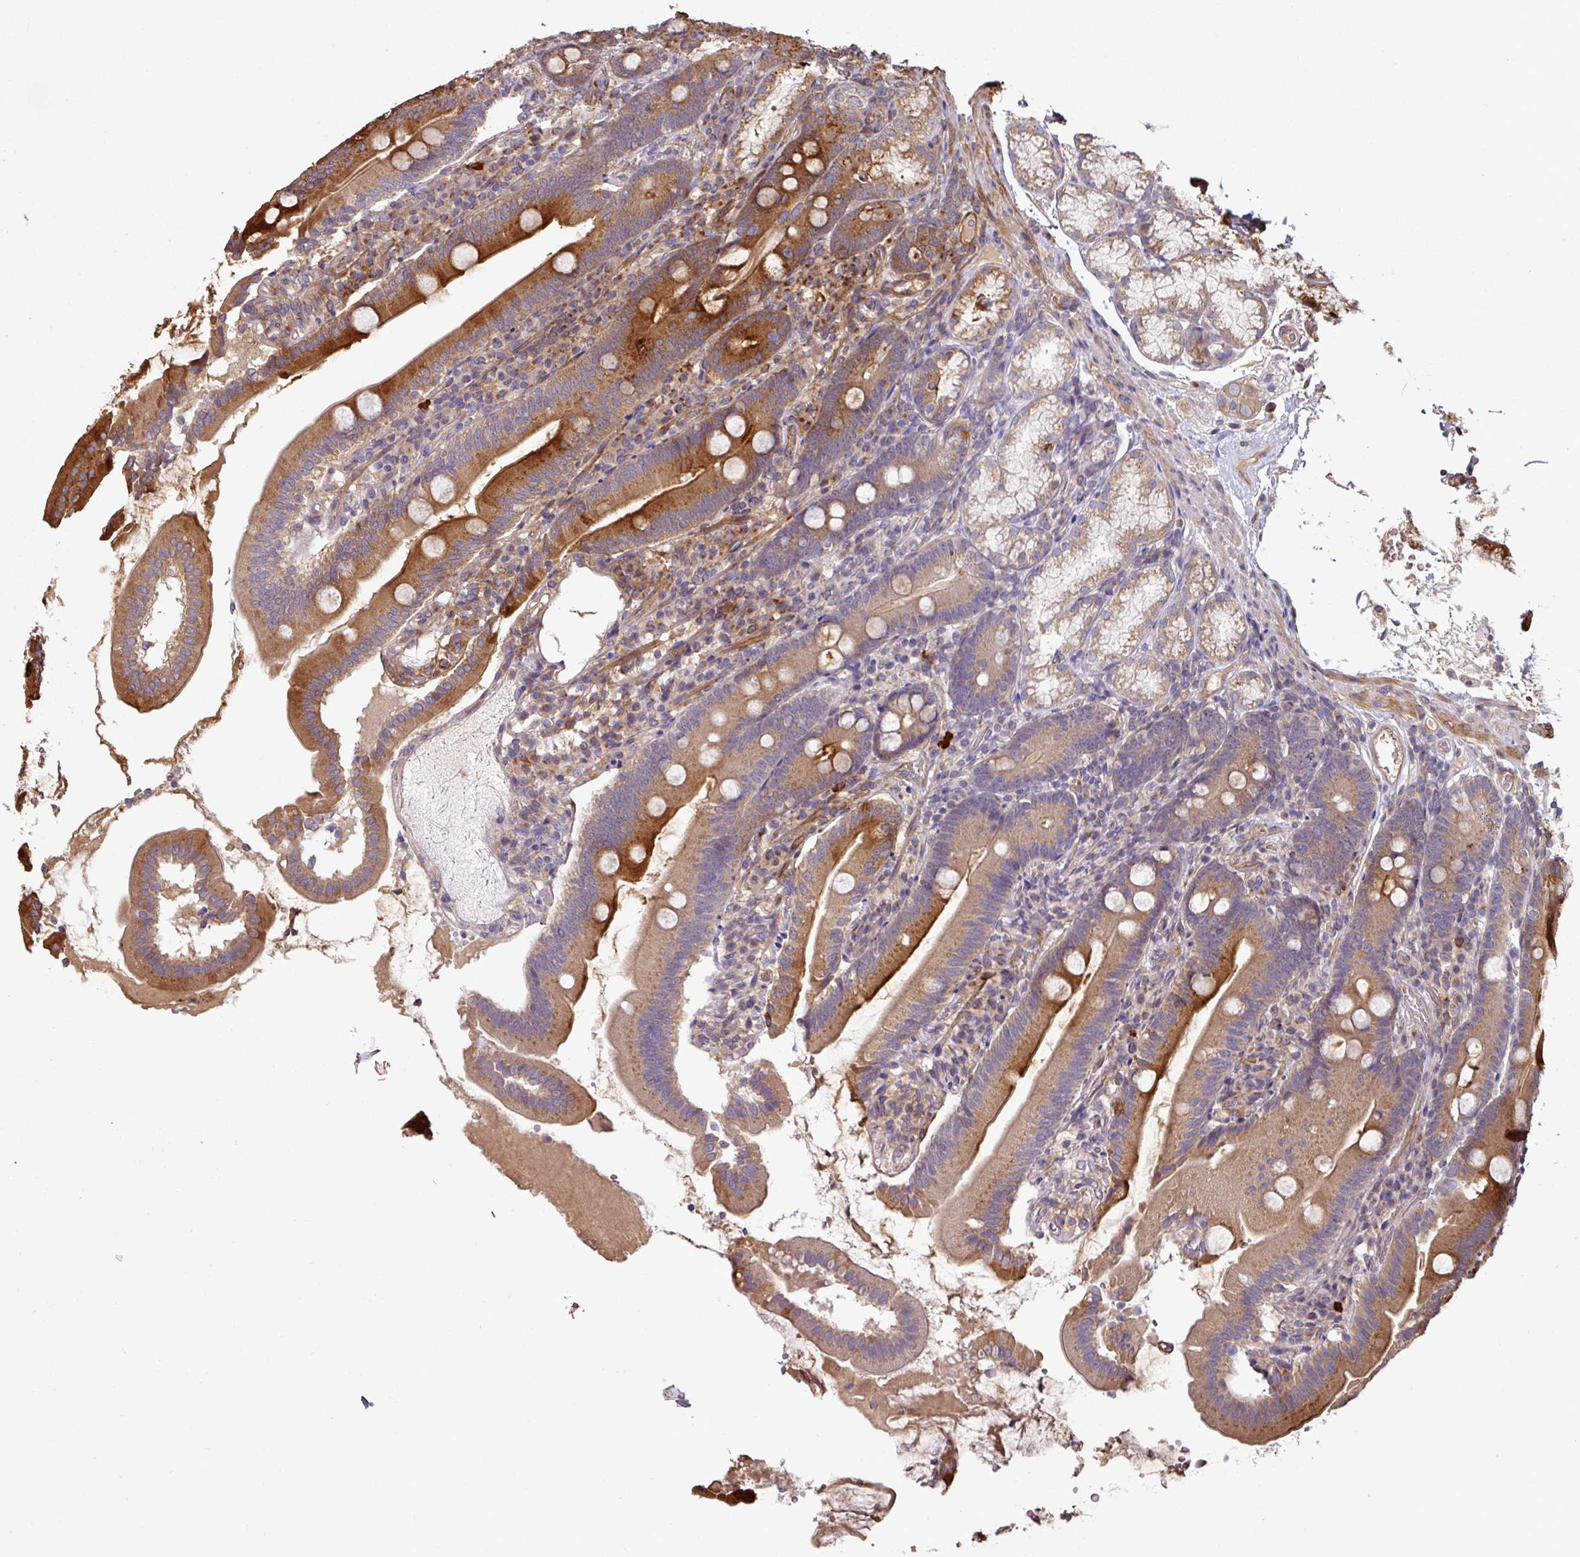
{"staining": {"intensity": "strong", "quantity": ">75%", "location": "cytoplasmic/membranous"}, "tissue": "duodenum", "cell_type": "Glandular cells", "image_type": "normal", "snomed": [{"axis": "morphology", "description": "Normal tissue, NOS"}, {"axis": "topography", "description": "Duodenum"}], "caption": "Duodenum stained with DAB immunohistochemistry demonstrates high levels of strong cytoplasmic/membranous expression in approximately >75% of glandular cells.", "gene": "SIK1", "patient": {"sex": "female", "age": 67}}